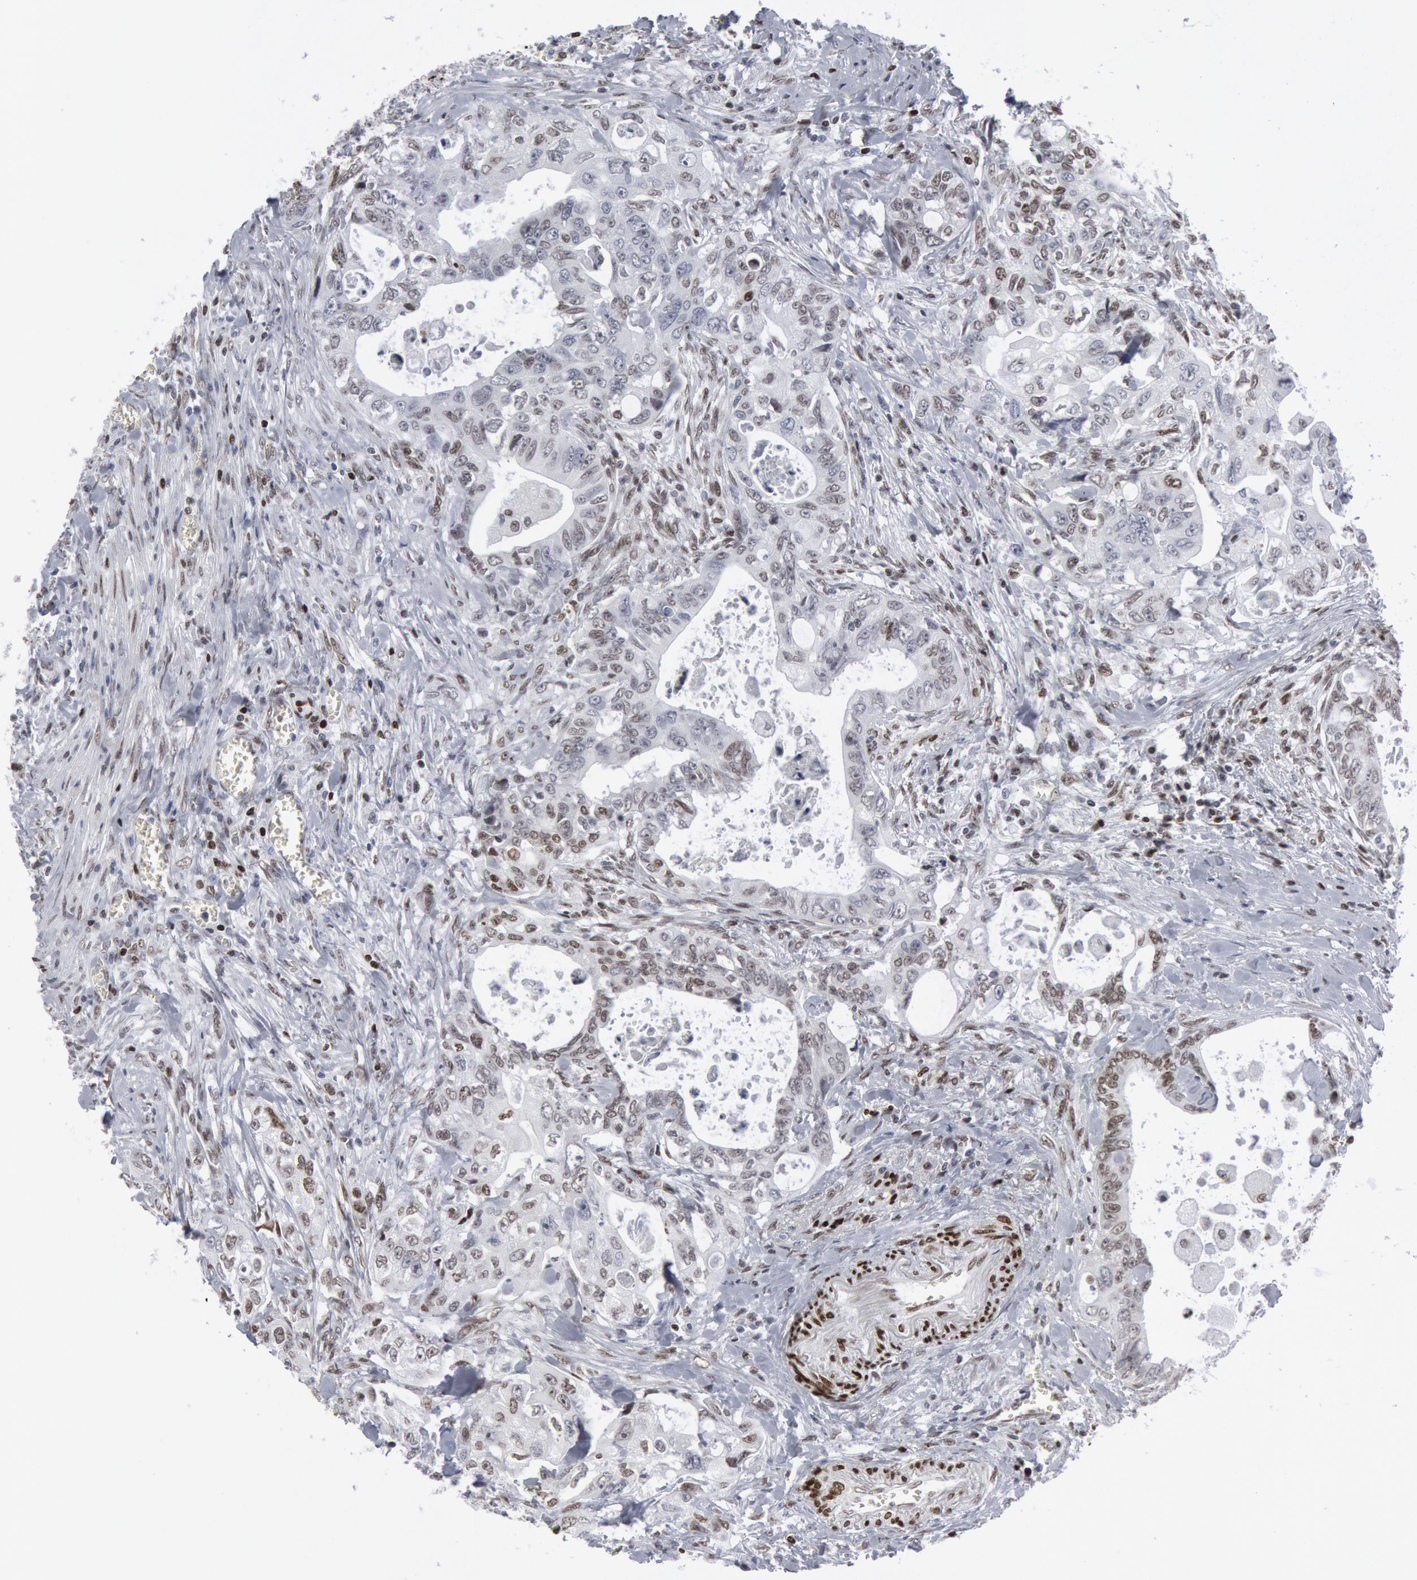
{"staining": {"intensity": "negative", "quantity": "none", "location": "none"}, "tissue": "colorectal cancer", "cell_type": "Tumor cells", "image_type": "cancer", "snomed": [{"axis": "morphology", "description": "Adenocarcinoma, NOS"}, {"axis": "topography", "description": "Rectum"}], "caption": "This is an IHC histopathology image of adenocarcinoma (colorectal). There is no expression in tumor cells.", "gene": "MECP2", "patient": {"sex": "female", "age": 57}}